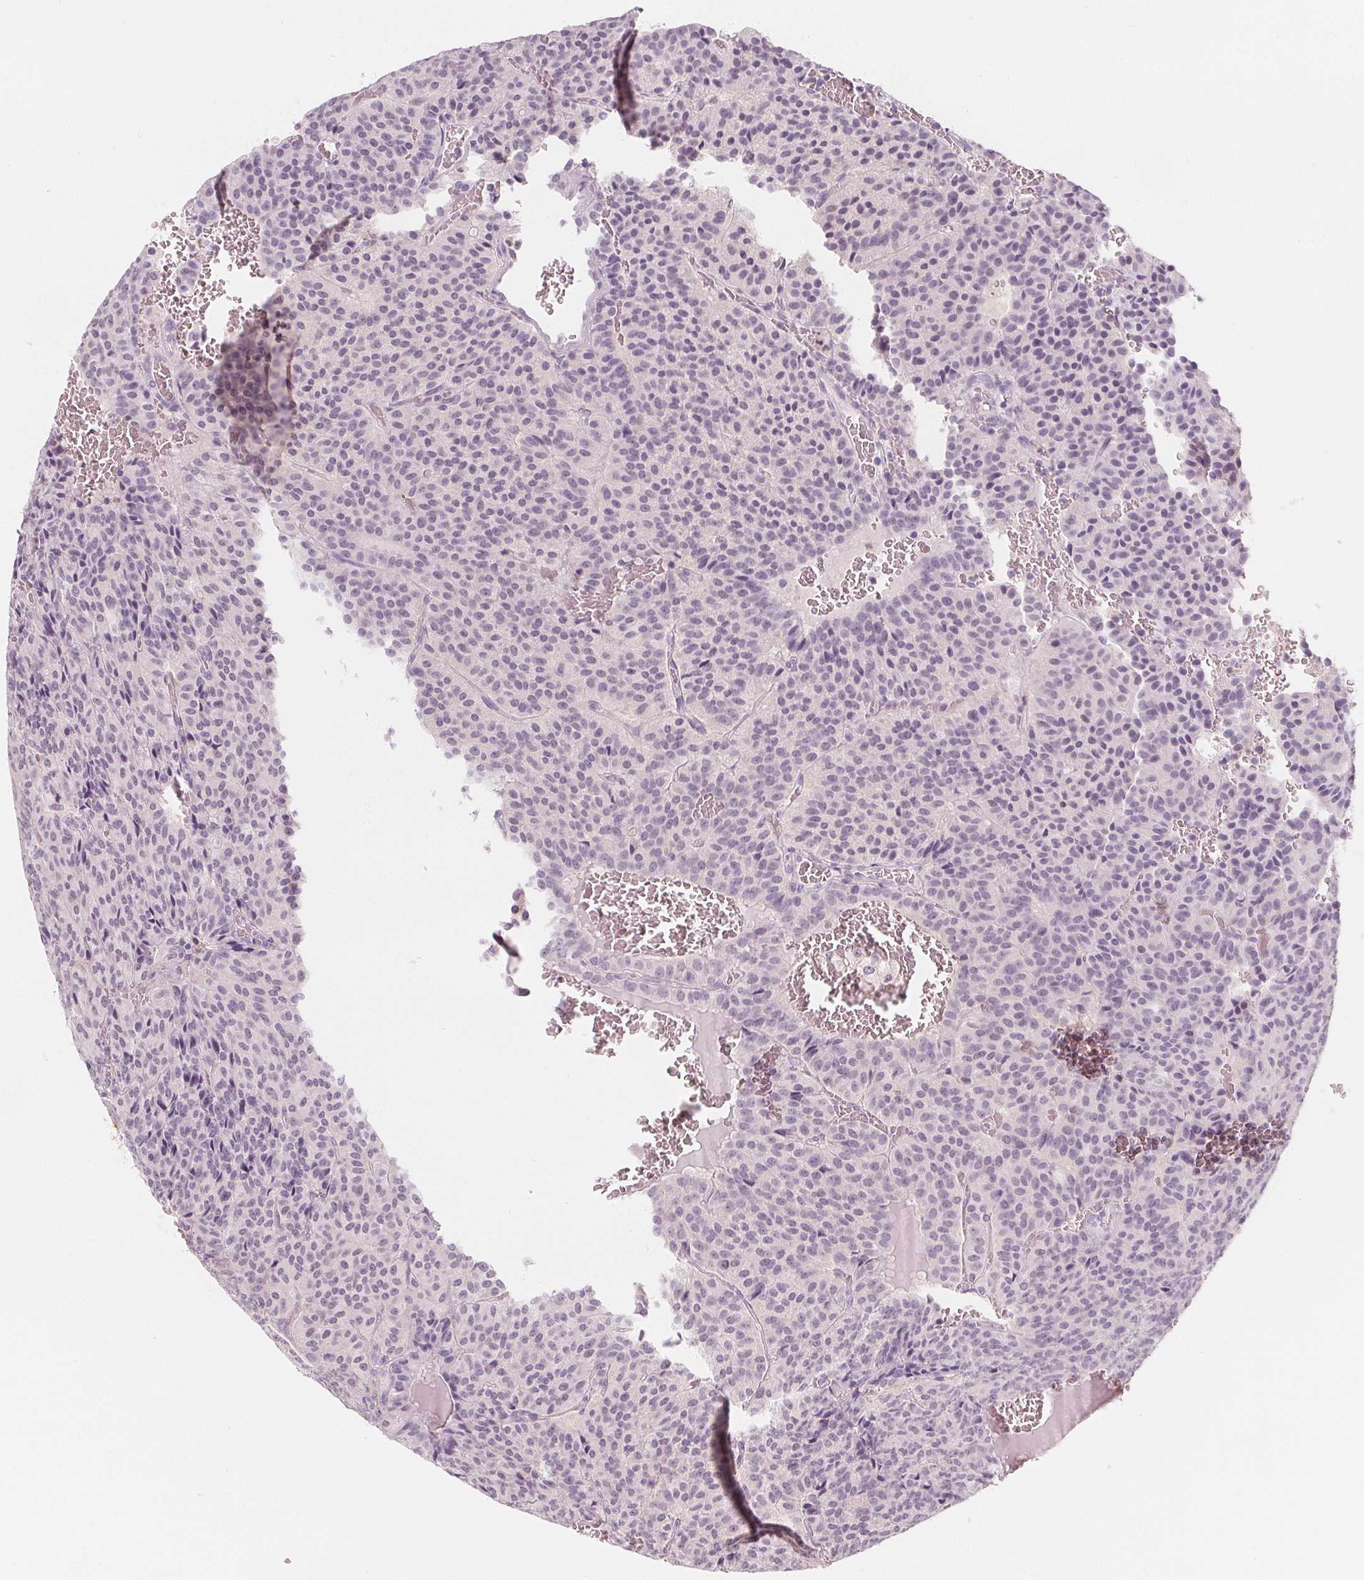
{"staining": {"intensity": "negative", "quantity": "none", "location": "none"}, "tissue": "carcinoid", "cell_type": "Tumor cells", "image_type": "cancer", "snomed": [{"axis": "morphology", "description": "Carcinoid, malignant, NOS"}, {"axis": "topography", "description": "Lung"}], "caption": "DAB immunohistochemical staining of human carcinoid demonstrates no significant staining in tumor cells. (Stains: DAB (3,3'-diaminobenzidine) immunohistochemistry with hematoxylin counter stain, Microscopy: brightfield microscopy at high magnification).", "gene": "UGP2", "patient": {"sex": "male", "age": 70}}